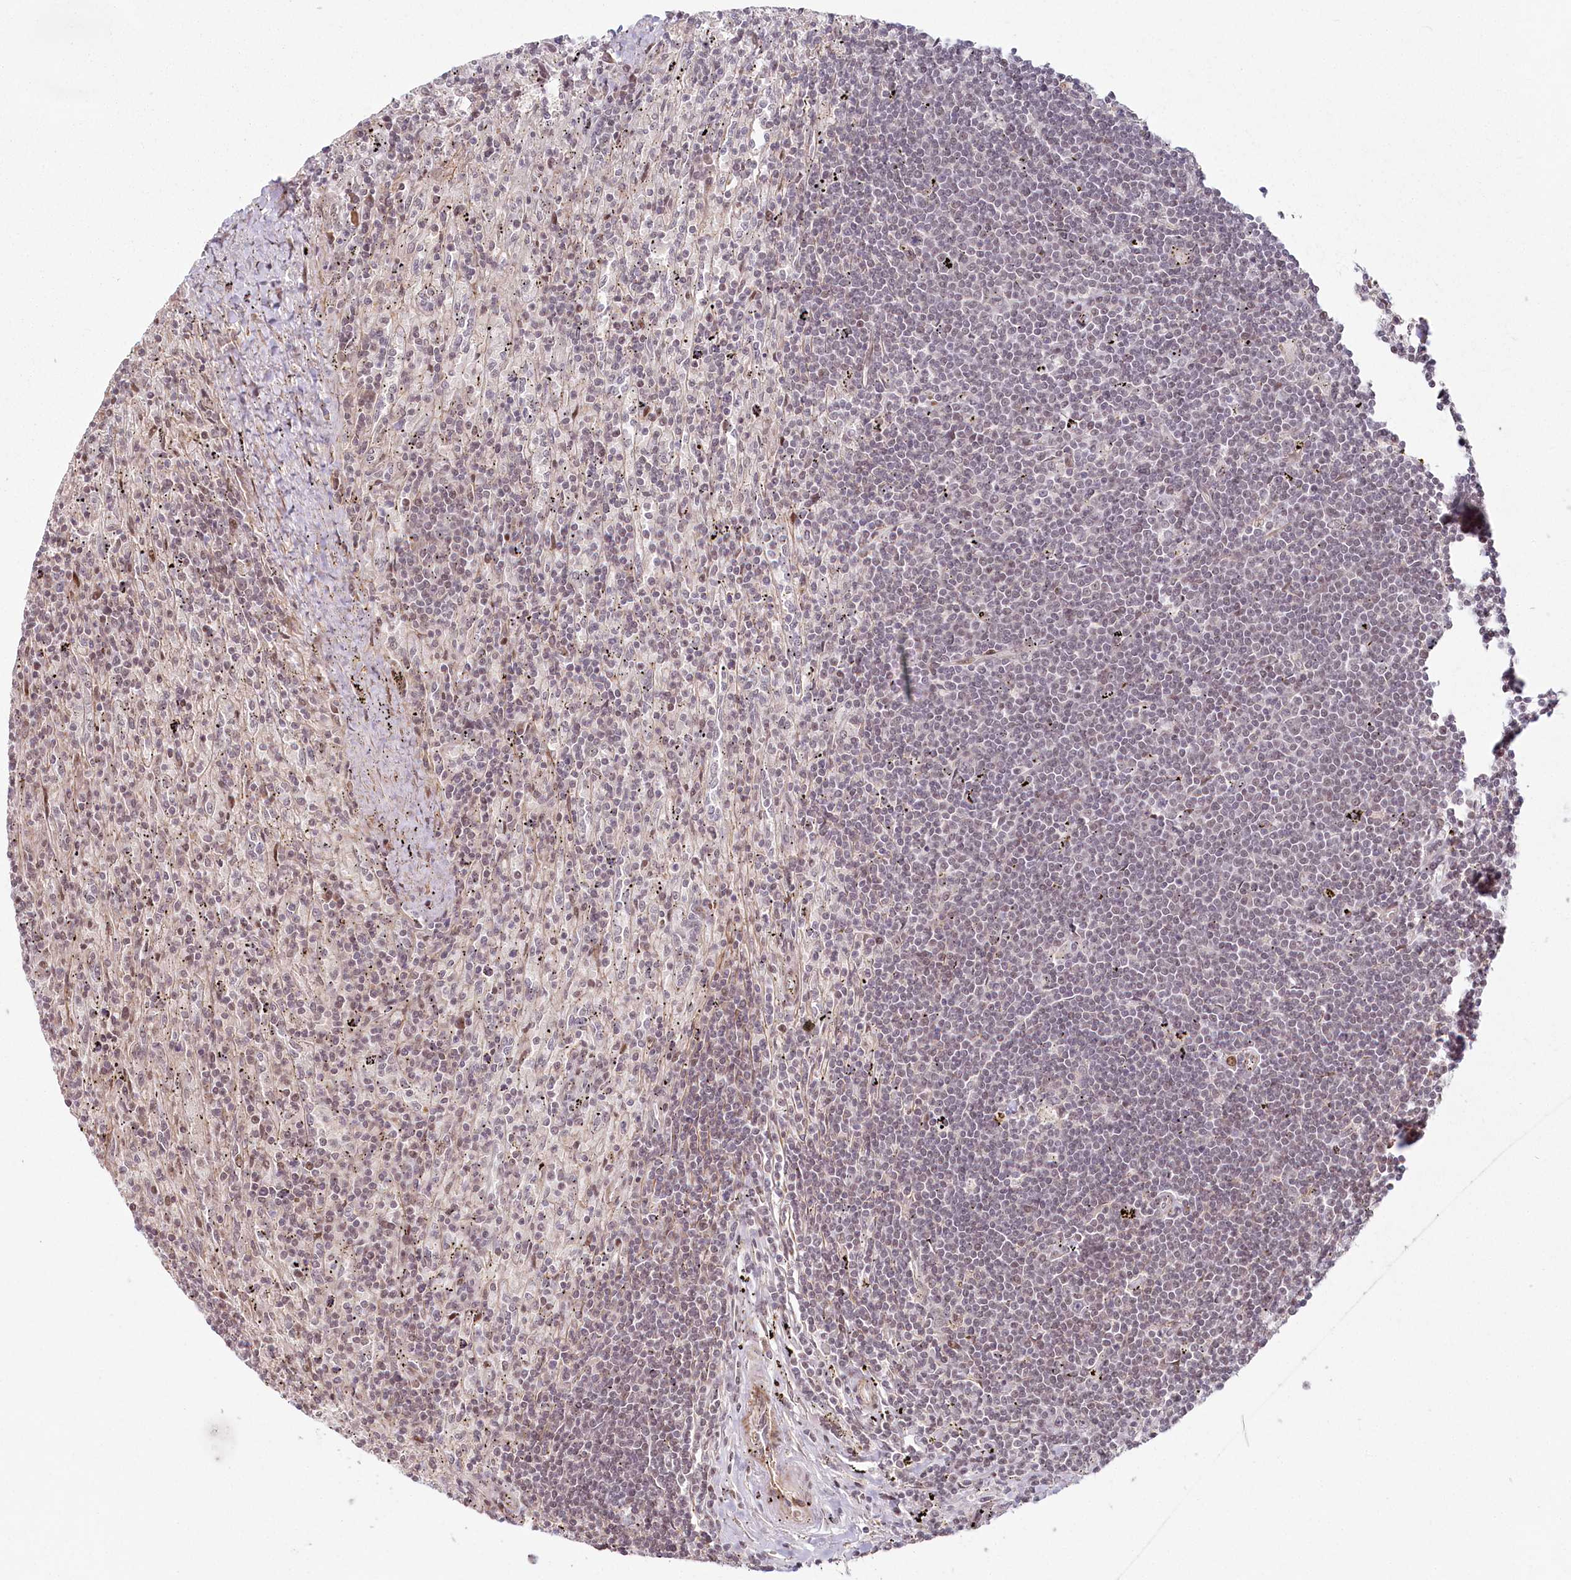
{"staining": {"intensity": "weak", "quantity": "<25%", "location": "nuclear"}, "tissue": "lymphoma", "cell_type": "Tumor cells", "image_type": "cancer", "snomed": [{"axis": "morphology", "description": "Malignant lymphoma, non-Hodgkin's type, Low grade"}, {"axis": "topography", "description": "Spleen"}], "caption": "Tumor cells show no significant positivity in malignant lymphoma, non-Hodgkin's type (low-grade).", "gene": "FAM204A", "patient": {"sex": "male", "age": 76}}